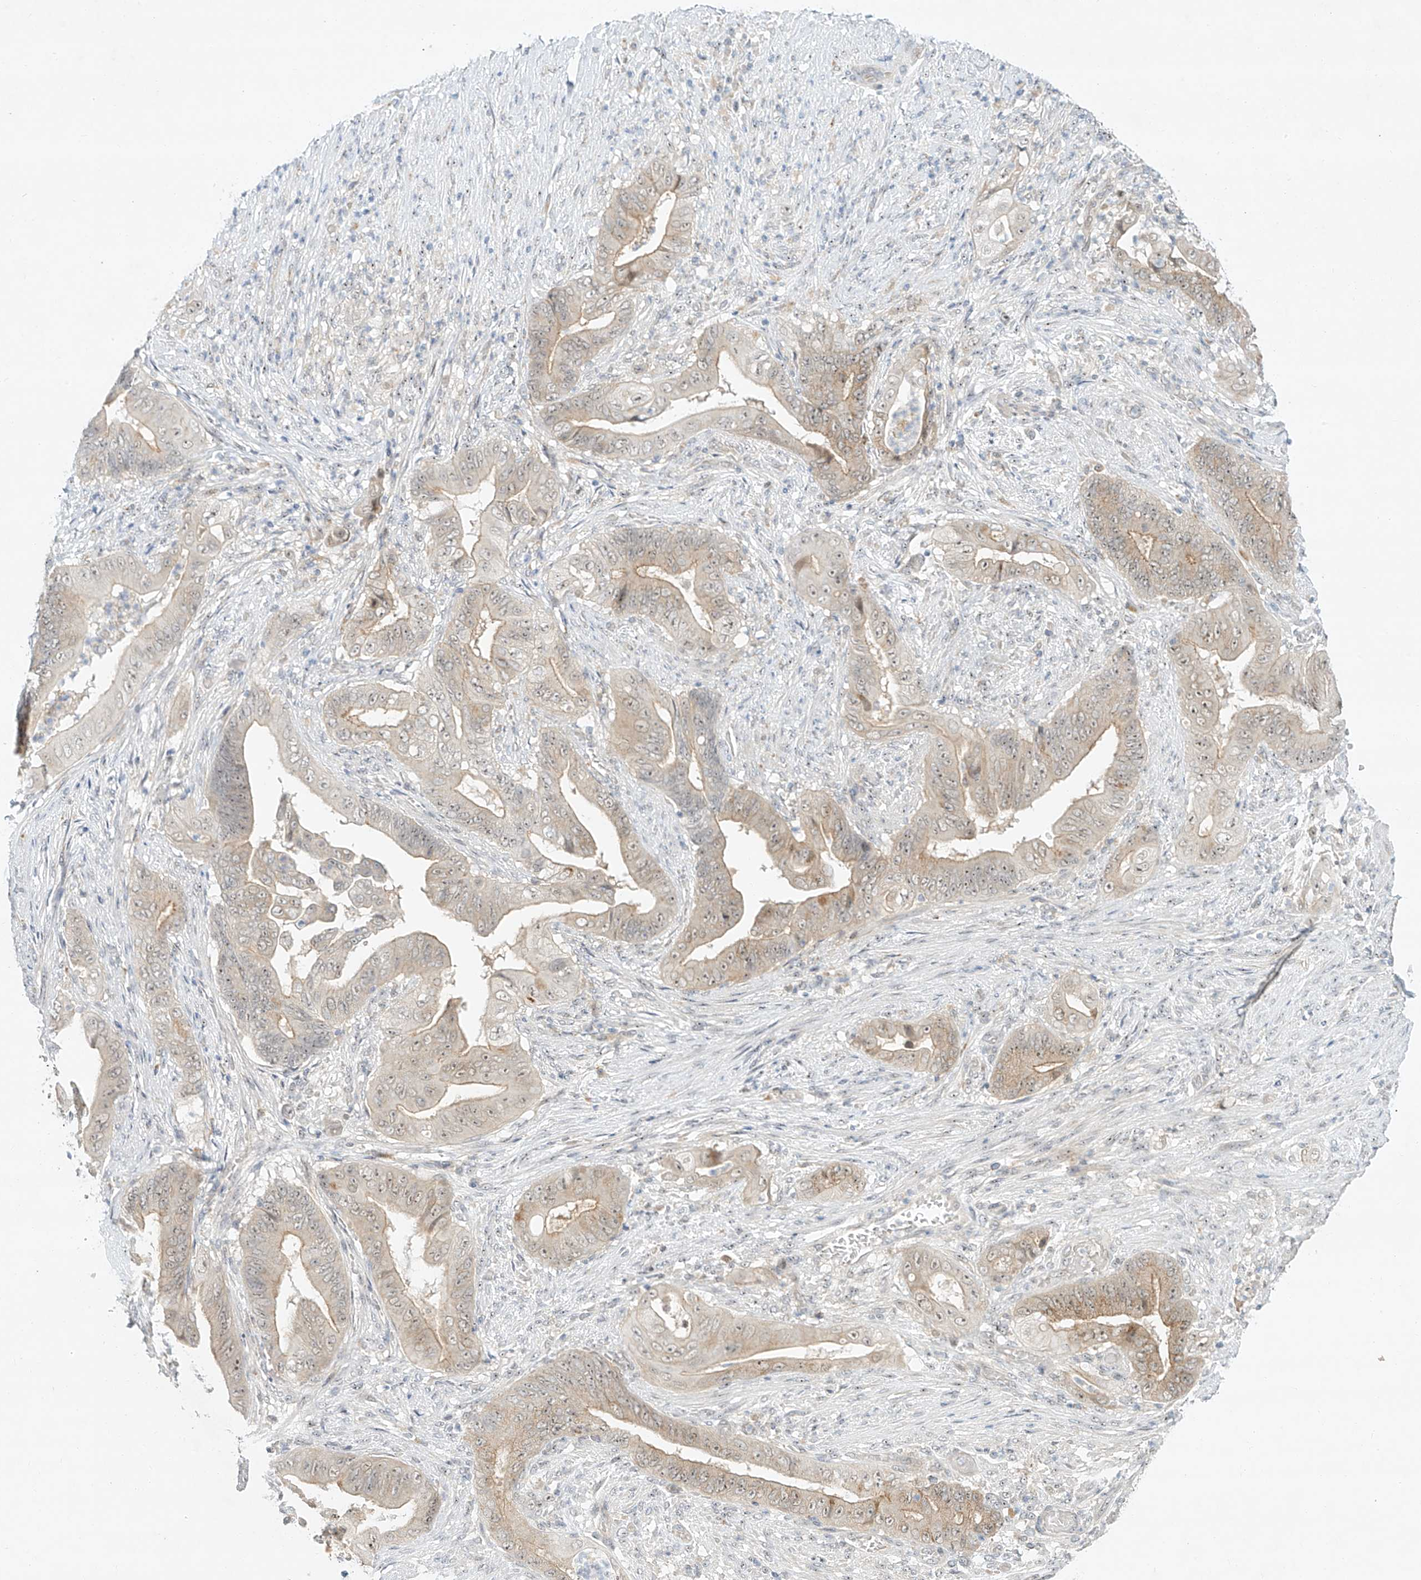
{"staining": {"intensity": "weak", "quantity": "<25%", "location": "cytoplasmic/membranous"}, "tissue": "stomach cancer", "cell_type": "Tumor cells", "image_type": "cancer", "snomed": [{"axis": "morphology", "description": "Adenocarcinoma, NOS"}, {"axis": "topography", "description": "Stomach"}], "caption": "There is no significant positivity in tumor cells of stomach adenocarcinoma.", "gene": "PAK6", "patient": {"sex": "female", "age": 73}}